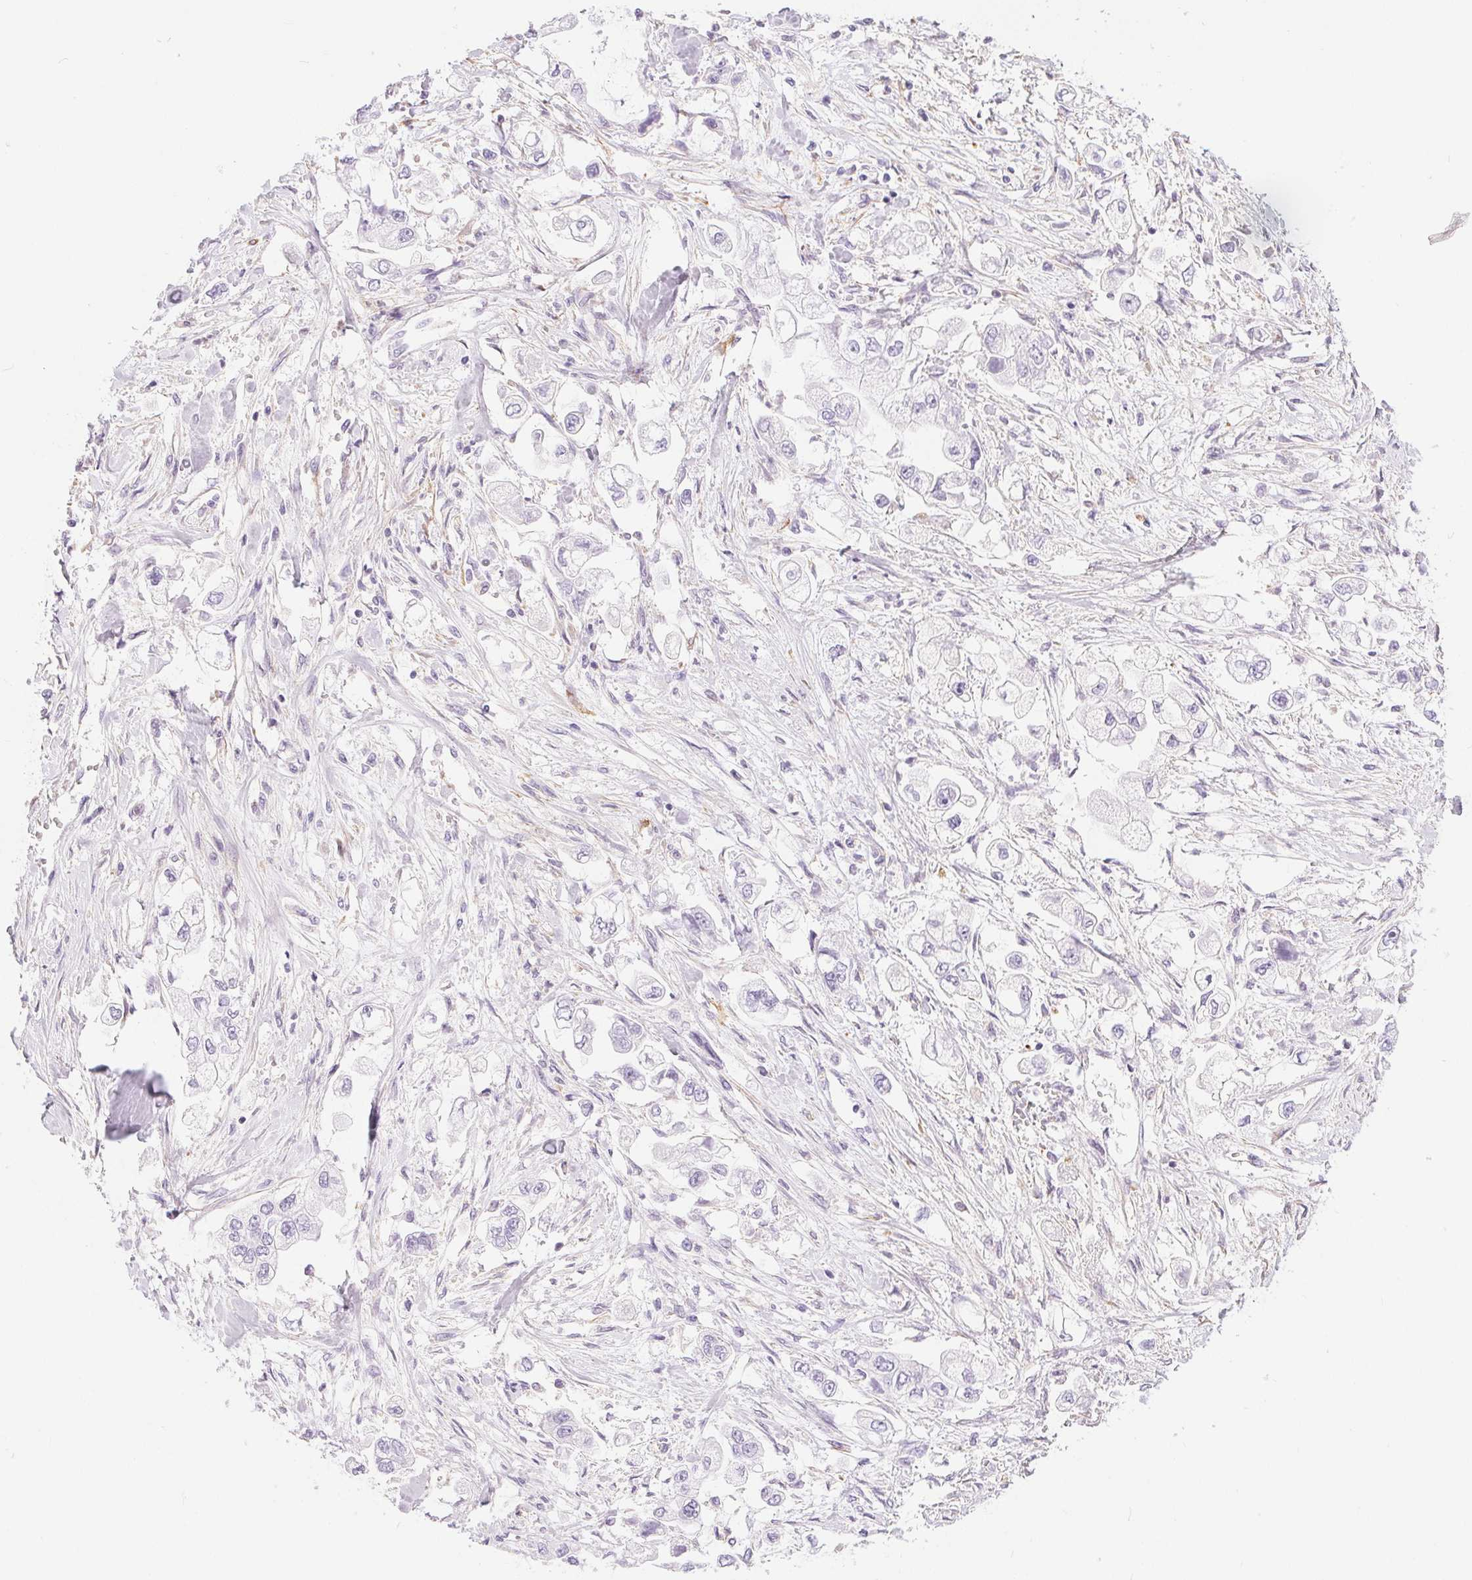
{"staining": {"intensity": "negative", "quantity": "none", "location": "none"}, "tissue": "stomach cancer", "cell_type": "Tumor cells", "image_type": "cancer", "snomed": [{"axis": "morphology", "description": "Adenocarcinoma, NOS"}, {"axis": "topography", "description": "Stomach"}], "caption": "There is no significant expression in tumor cells of stomach cancer.", "gene": "GFAP", "patient": {"sex": "male", "age": 62}}